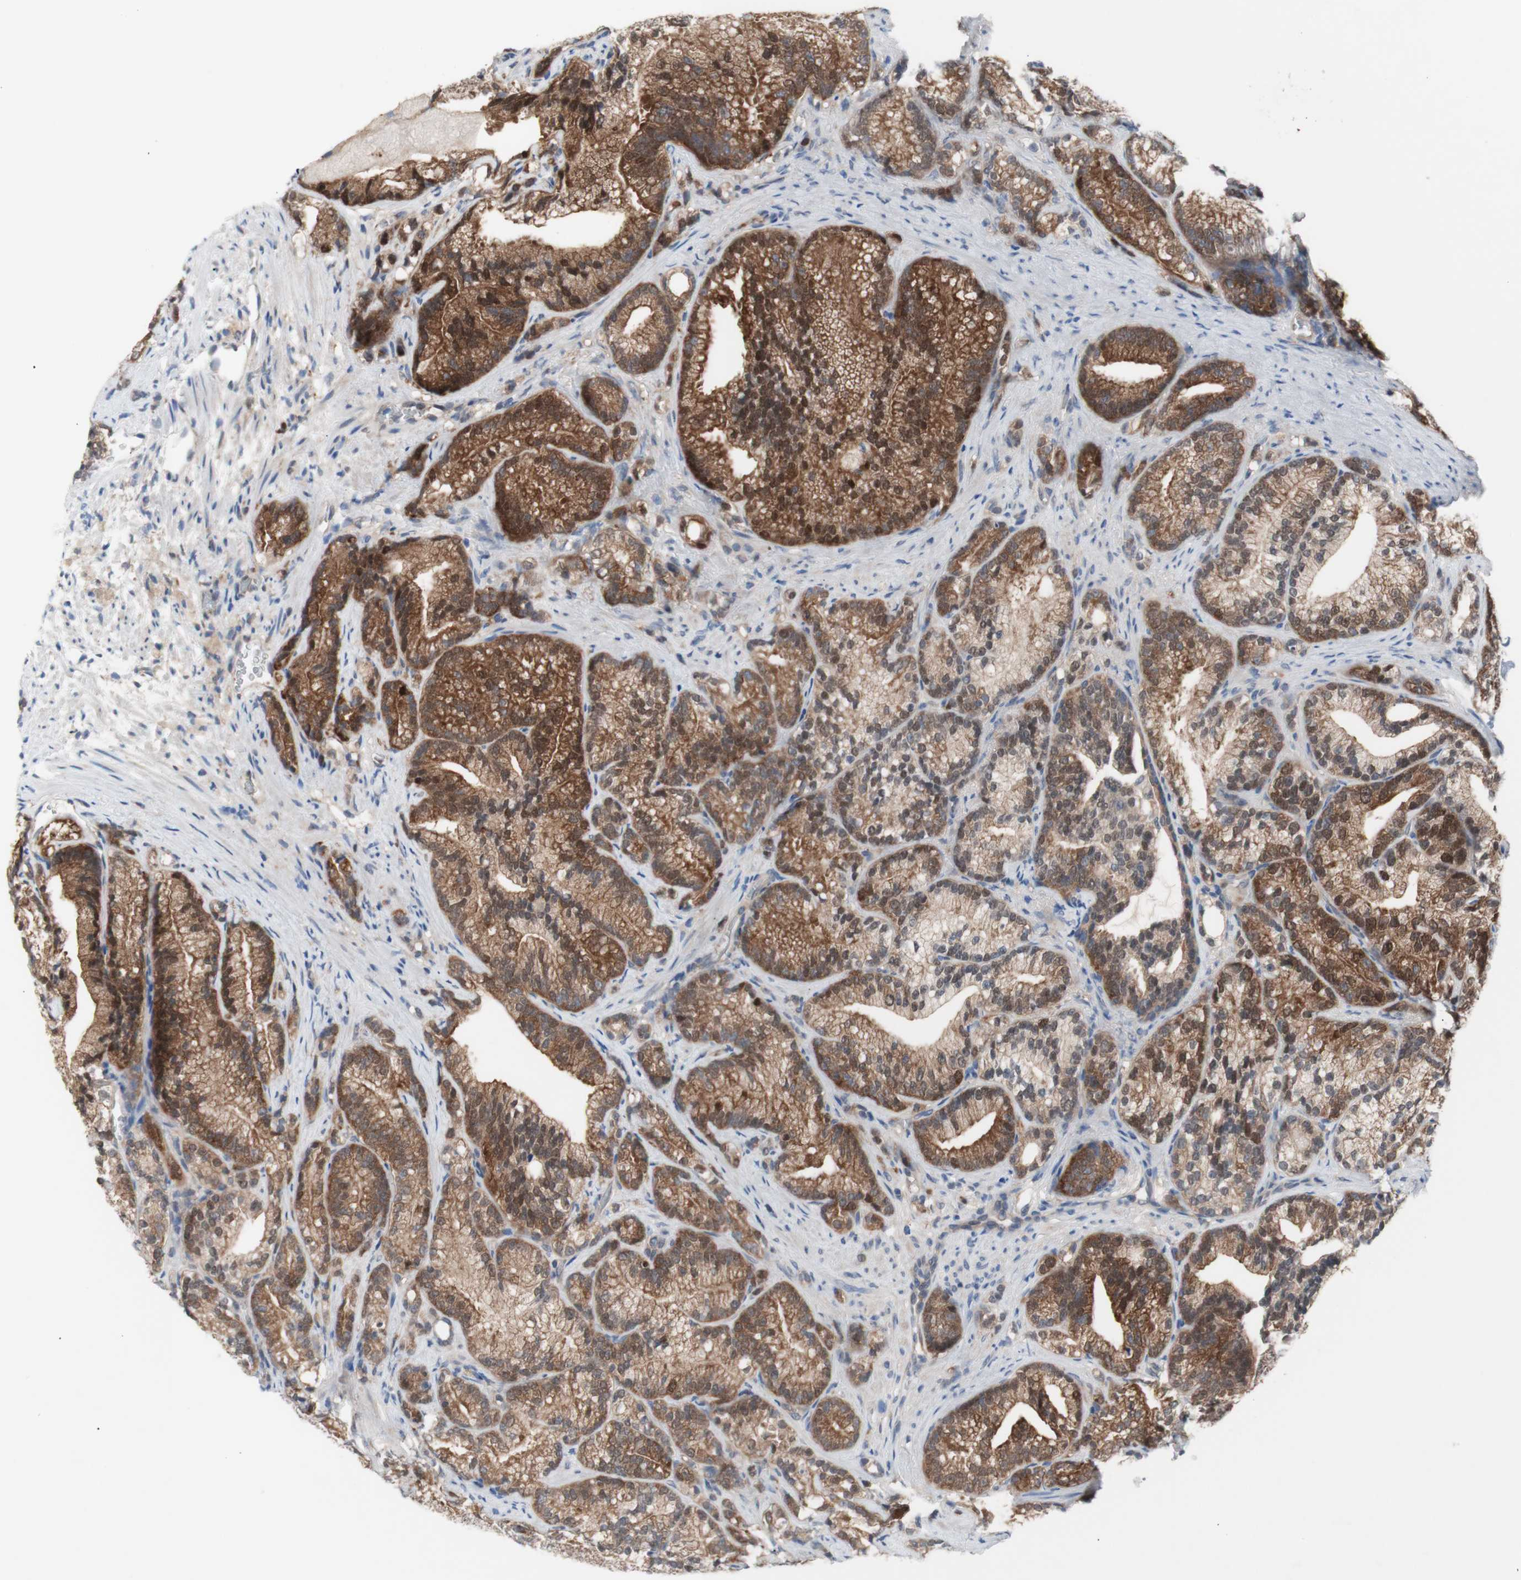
{"staining": {"intensity": "moderate", "quantity": ">75%", "location": "cytoplasmic/membranous,nuclear"}, "tissue": "prostate cancer", "cell_type": "Tumor cells", "image_type": "cancer", "snomed": [{"axis": "morphology", "description": "Adenocarcinoma, Low grade"}, {"axis": "topography", "description": "Prostate"}], "caption": "Immunohistochemical staining of human prostate adenocarcinoma (low-grade) displays moderate cytoplasmic/membranous and nuclear protein expression in about >75% of tumor cells.", "gene": "PRMT5", "patient": {"sex": "male", "age": 89}}